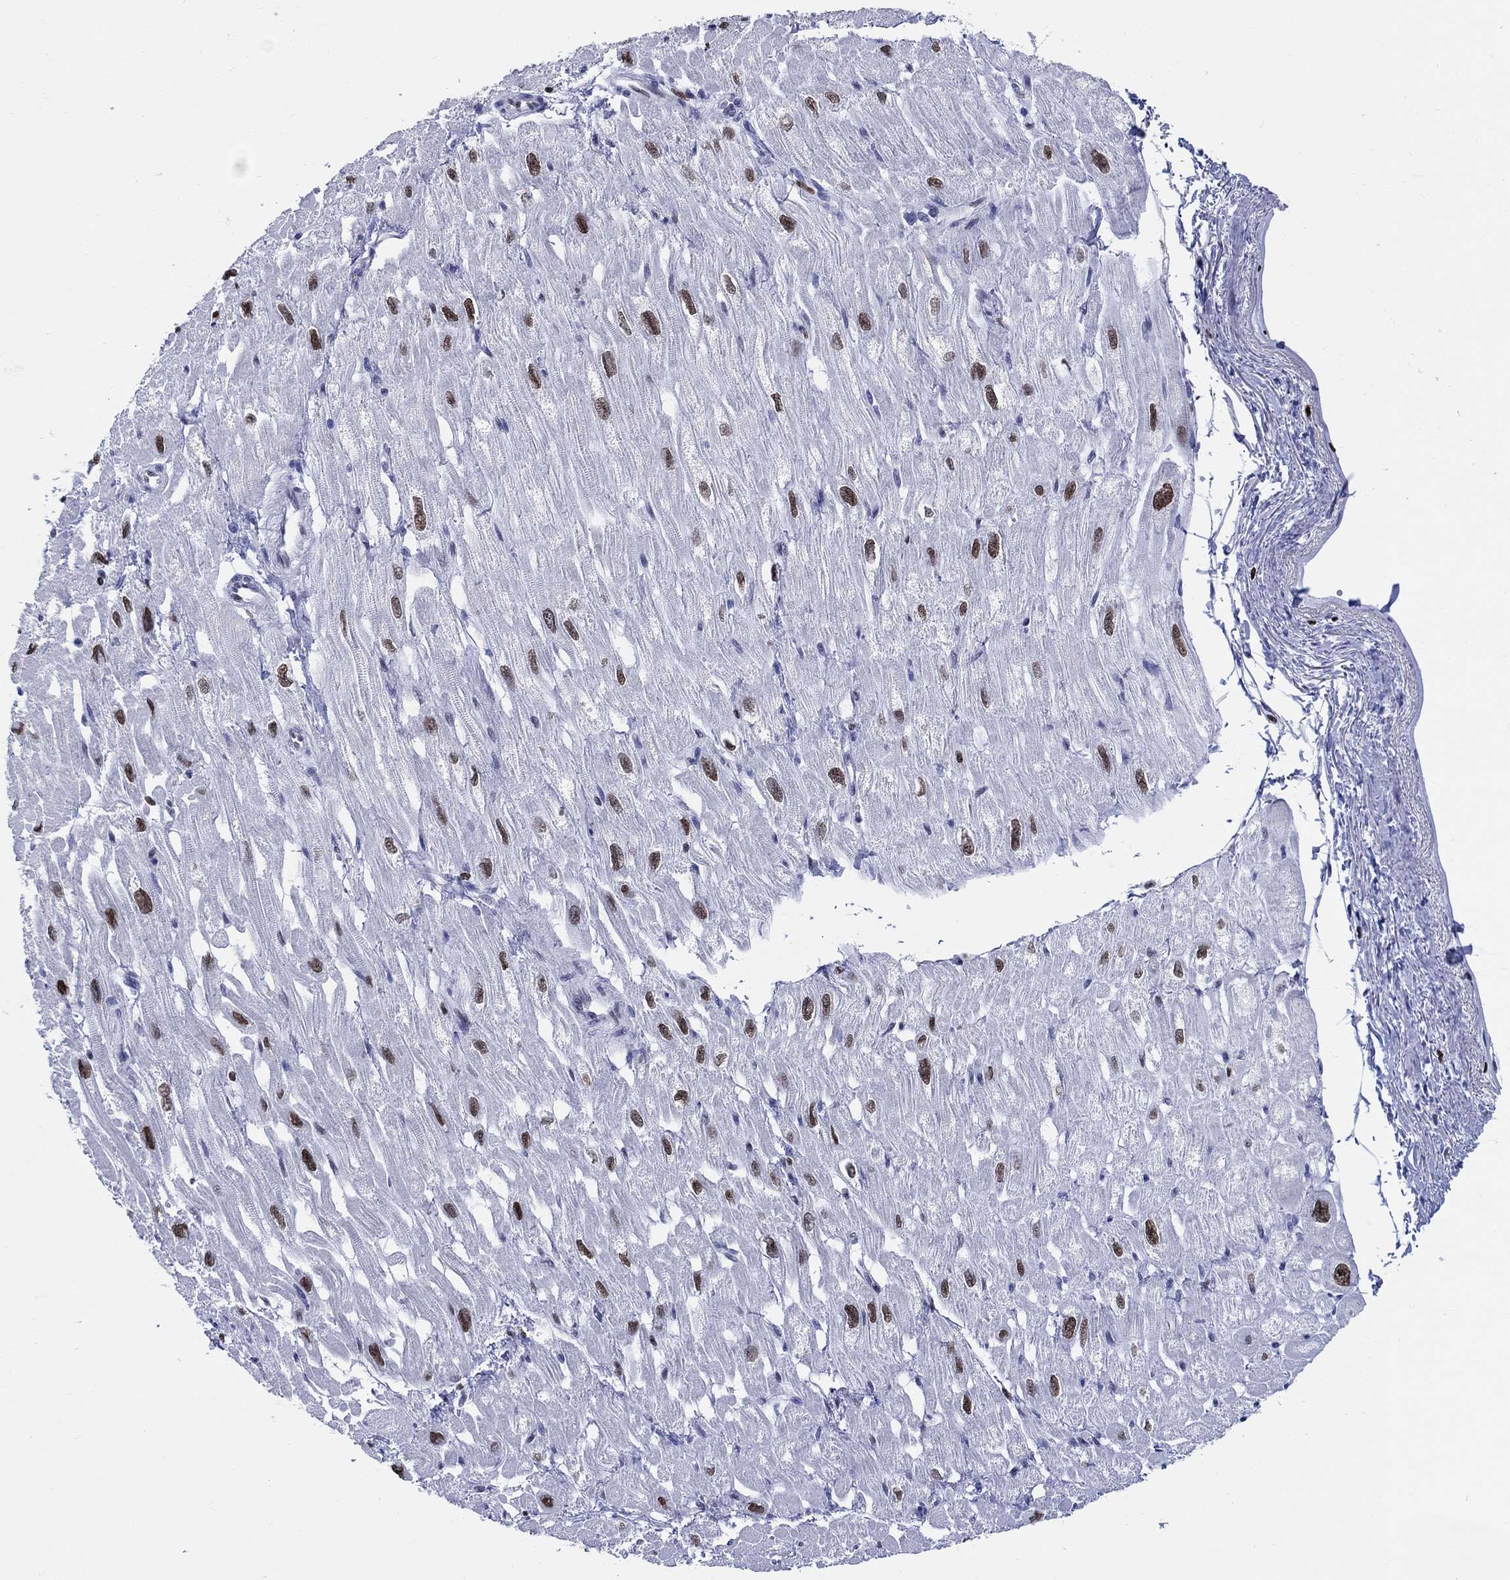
{"staining": {"intensity": "strong", "quantity": "25%-75%", "location": "nuclear"}, "tissue": "heart muscle", "cell_type": "Cardiomyocytes", "image_type": "normal", "snomed": [{"axis": "morphology", "description": "Normal tissue, NOS"}, {"axis": "topography", "description": "Heart"}], "caption": "Heart muscle stained with immunohistochemistry exhibits strong nuclear expression in approximately 25%-75% of cardiomyocytes. (DAB IHC, brown staining for protein, blue staining for nuclei).", "gene": "HMGA1", "patient": {"sex": "male", "age": 66}}